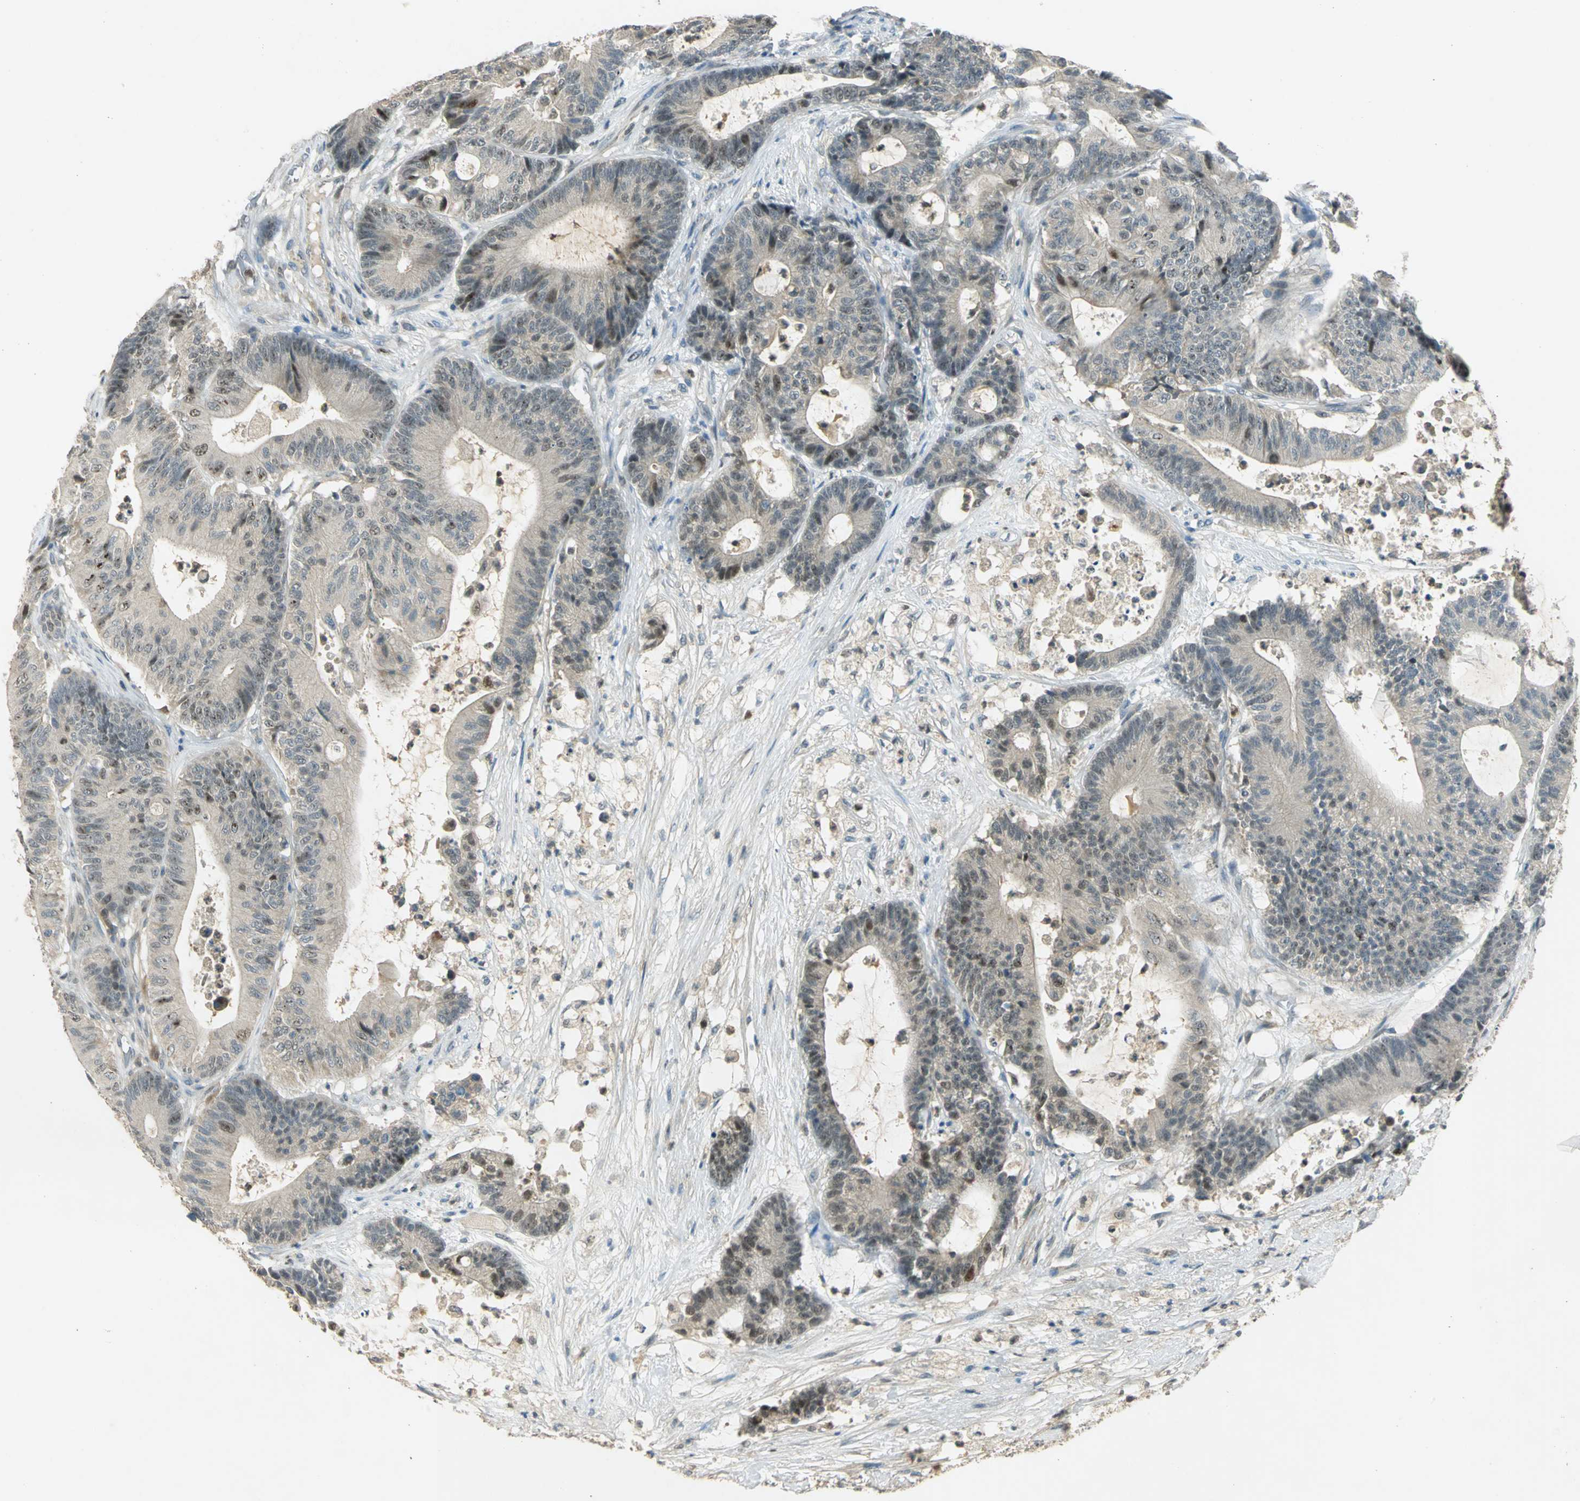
{"staining": {"intensity": "moderate", "quantity": "25%-75%", "location": "nuclear"}, "tissue": "colorectal cancer", "cell_type": "Tumor cells", "image_type": "cancer", "snomed": [{"axis": "morphology", "description": "Adenocarcinoma, NOS"}, {"axis": "topography", "description": "Colon"}], "caption": "Immunohistochemical staining of human adenocarcinoma (colorectal) displays moderate nuclear protein staining in approximately 25%-75% of tumor cells.", "gene": "BIRC2", "patient": {"sex": "female", "age": 84}}